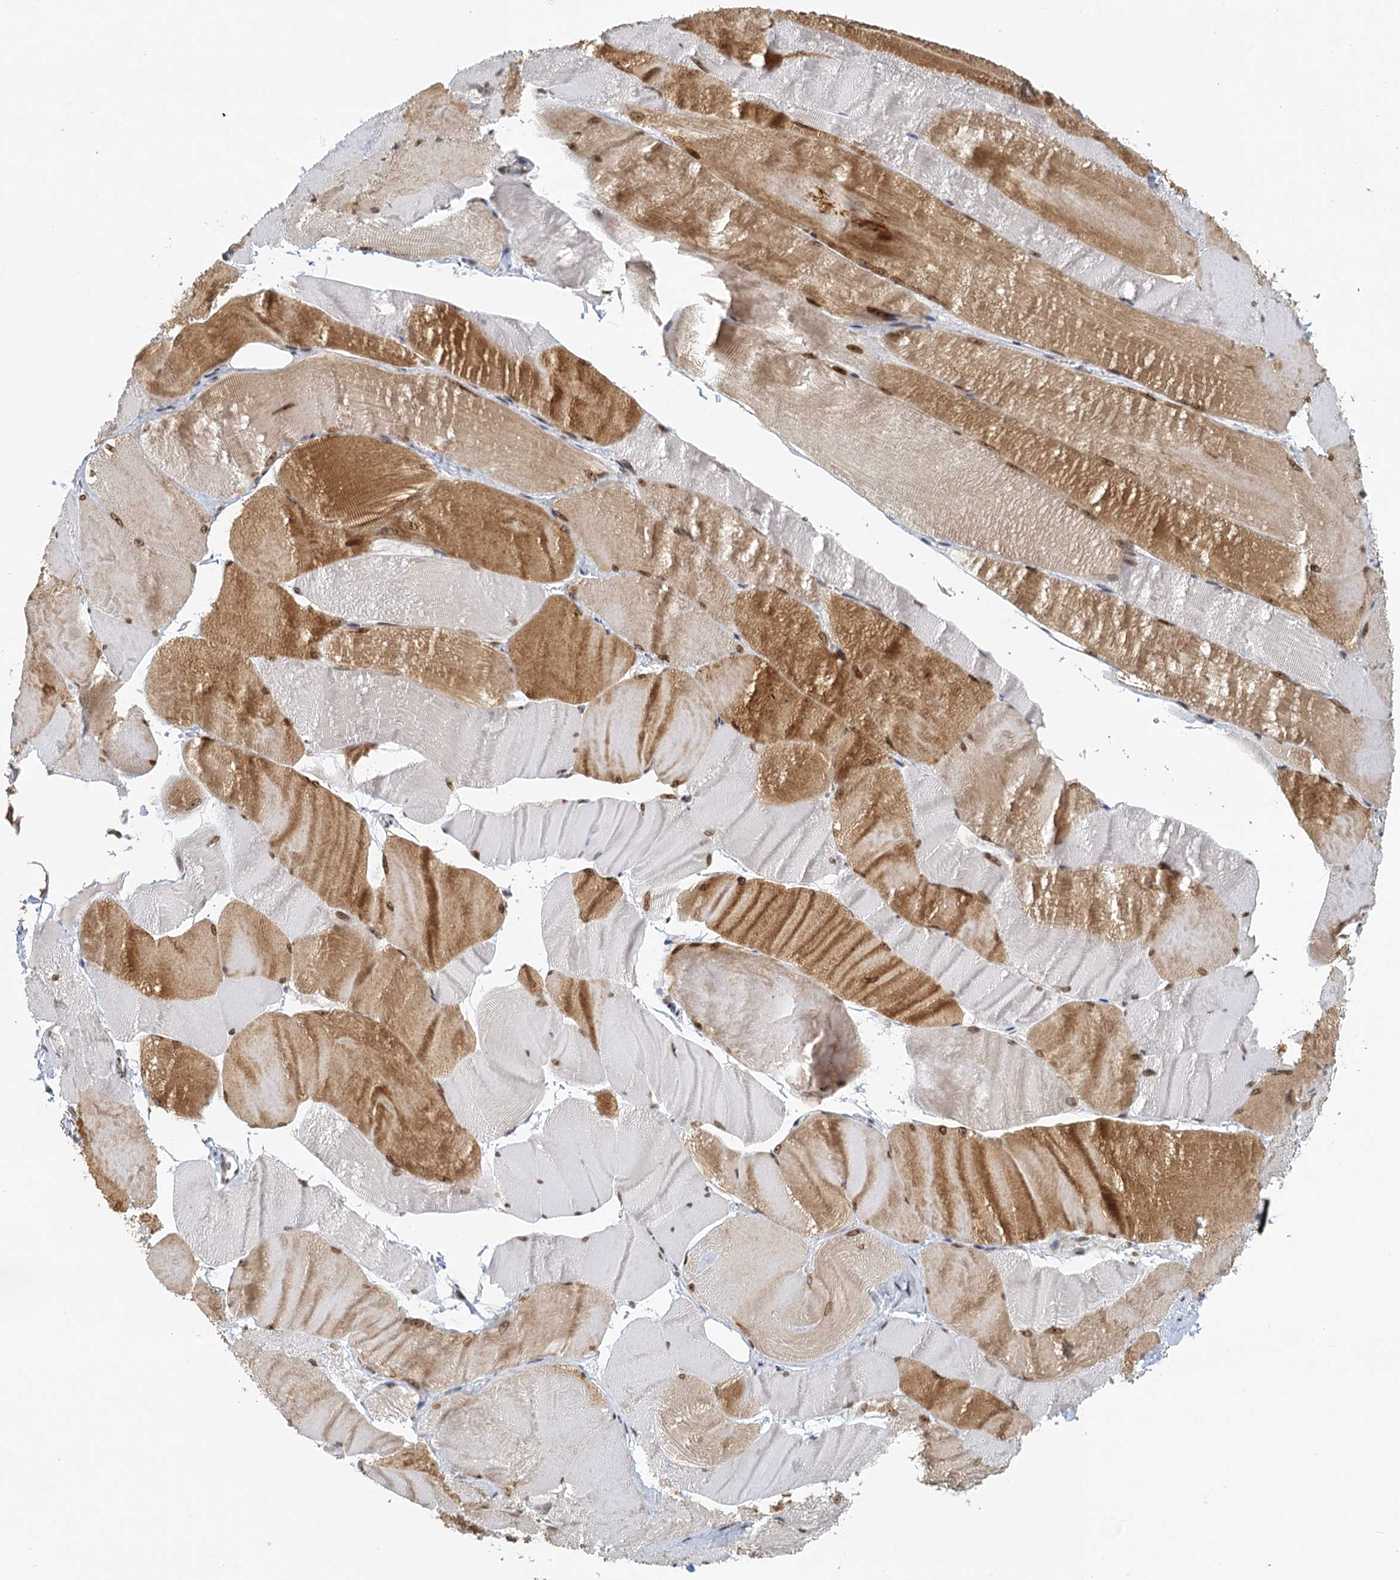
{"staining": {"intensity": "moderate", "quantity": ">75%", "location": "cytoplasmic/membranous,nuclear"}, "tissue": "skeletal muscle", "cell_type": "Myocytes", "image_type": "normal", "snomed": [{"axis": "morphology", "description": "Normal tissue, NOS"}, {"axis": "morphology", "description": "Basal cell carcinoma"}, {"axis": "topography", "description": "Skeletal muscle"}], "caption": "IHC image of normal skeletal muscle stained for a protein (brown), which reveals medium levels of moderate cytoplasmic/membranous,nuclear expression in approximately >75% of myocytes.", "gene": "TREX1", "patient": {"sex": "female", "age": 64}}